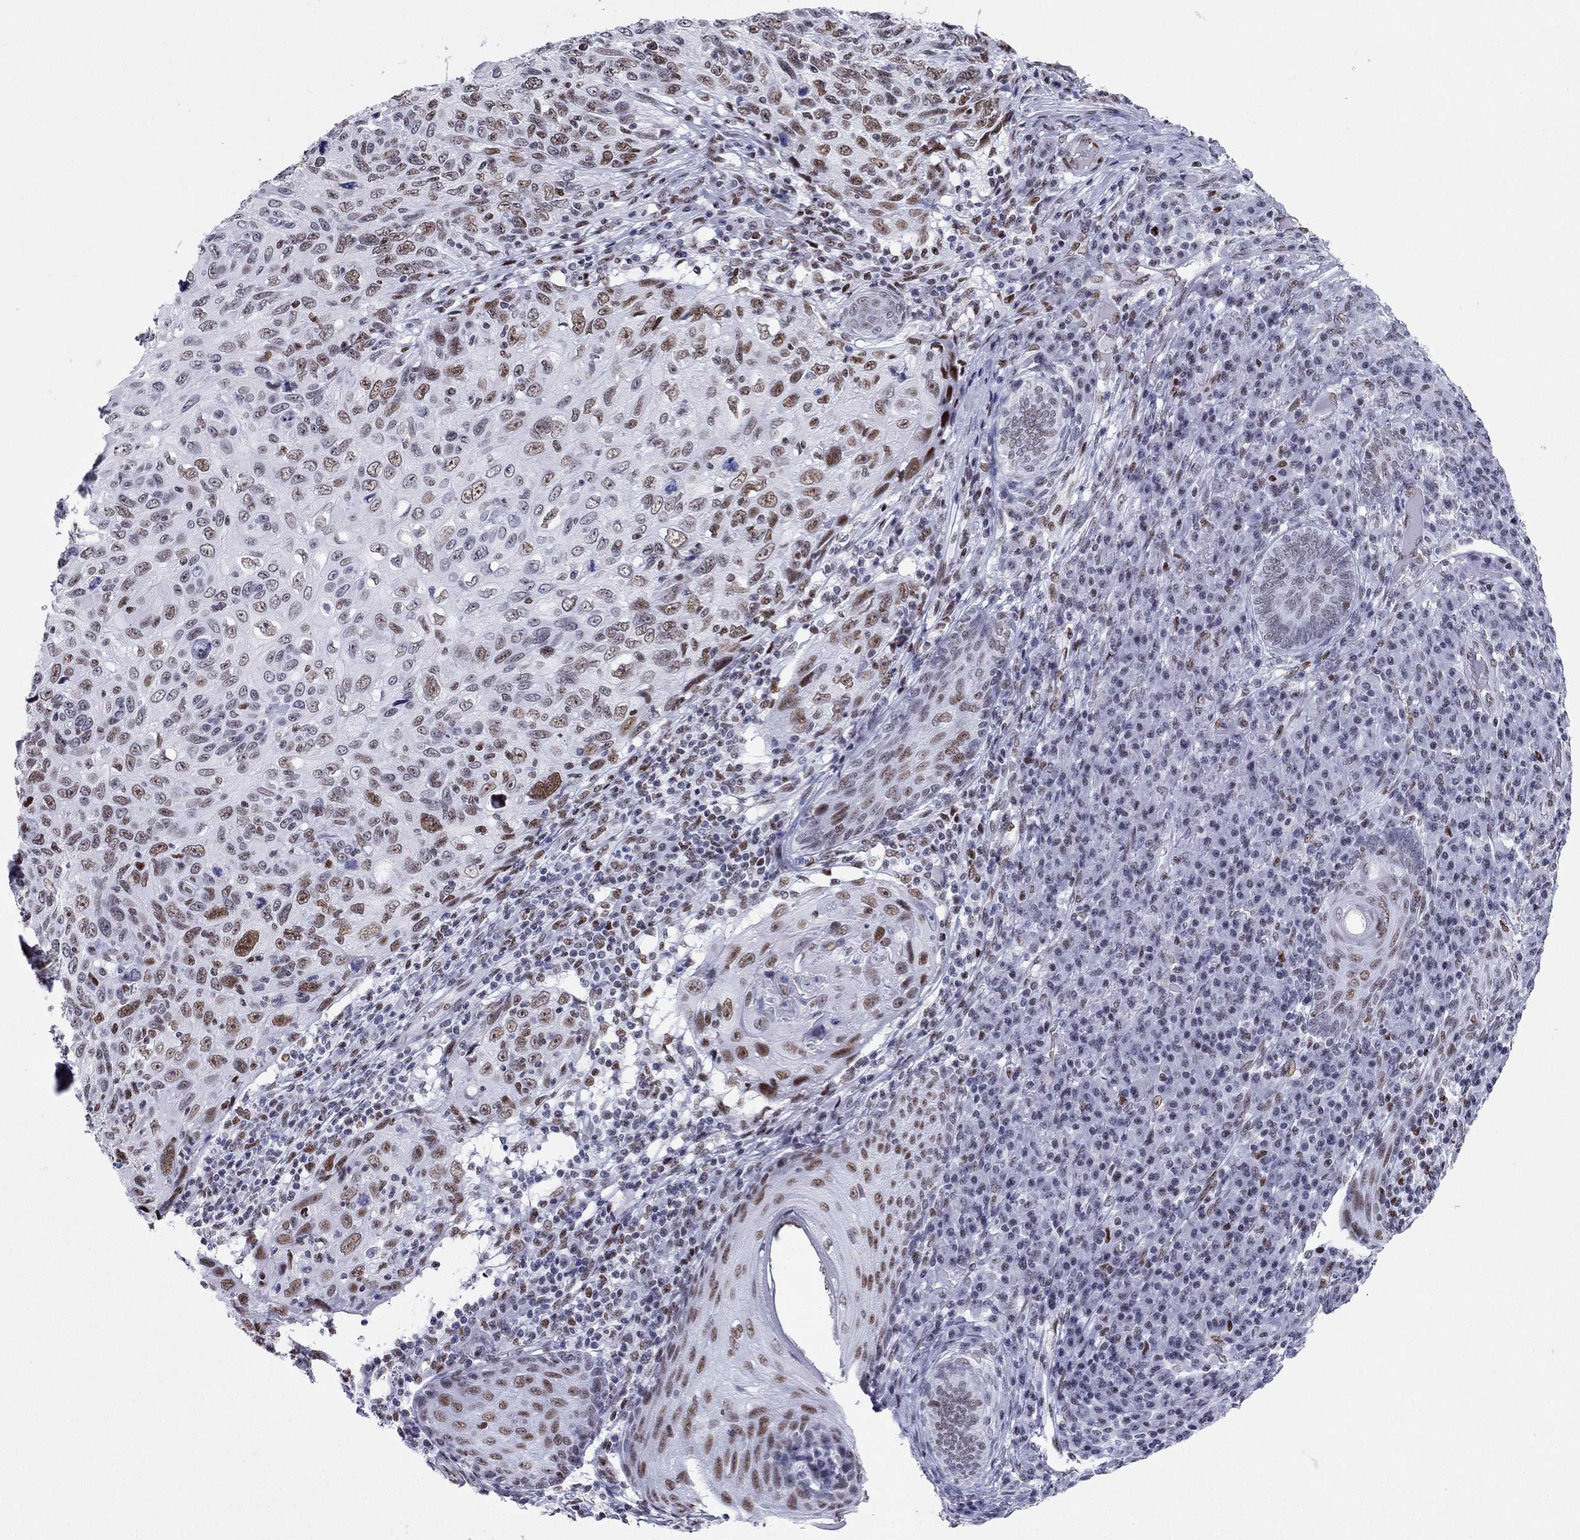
{"staining": {"intensity": "strong", "quantity": "<25%", "location": "nuclear"}, "tissue": "skin cancer", "cell_type": "Tumor cells", "image_type": "cancer", "snomed": [{"axis": "morphology", "description": "Squamous cell carcinoma, NOS"}, {"axis": "topography", "description": "Skin"}], "caption": "Protein analysis of skin squamous cell carcinoma tissue demonstrates strong nuclear positivity in approximately <25% of tumor cells. The staining is performed using DAB brown chromogen to label protein expression. The nuclei are counter-stained blue using hematoxylin.", "gene": "PPM1G", "patient": {"sex": "male", "age": 92}}